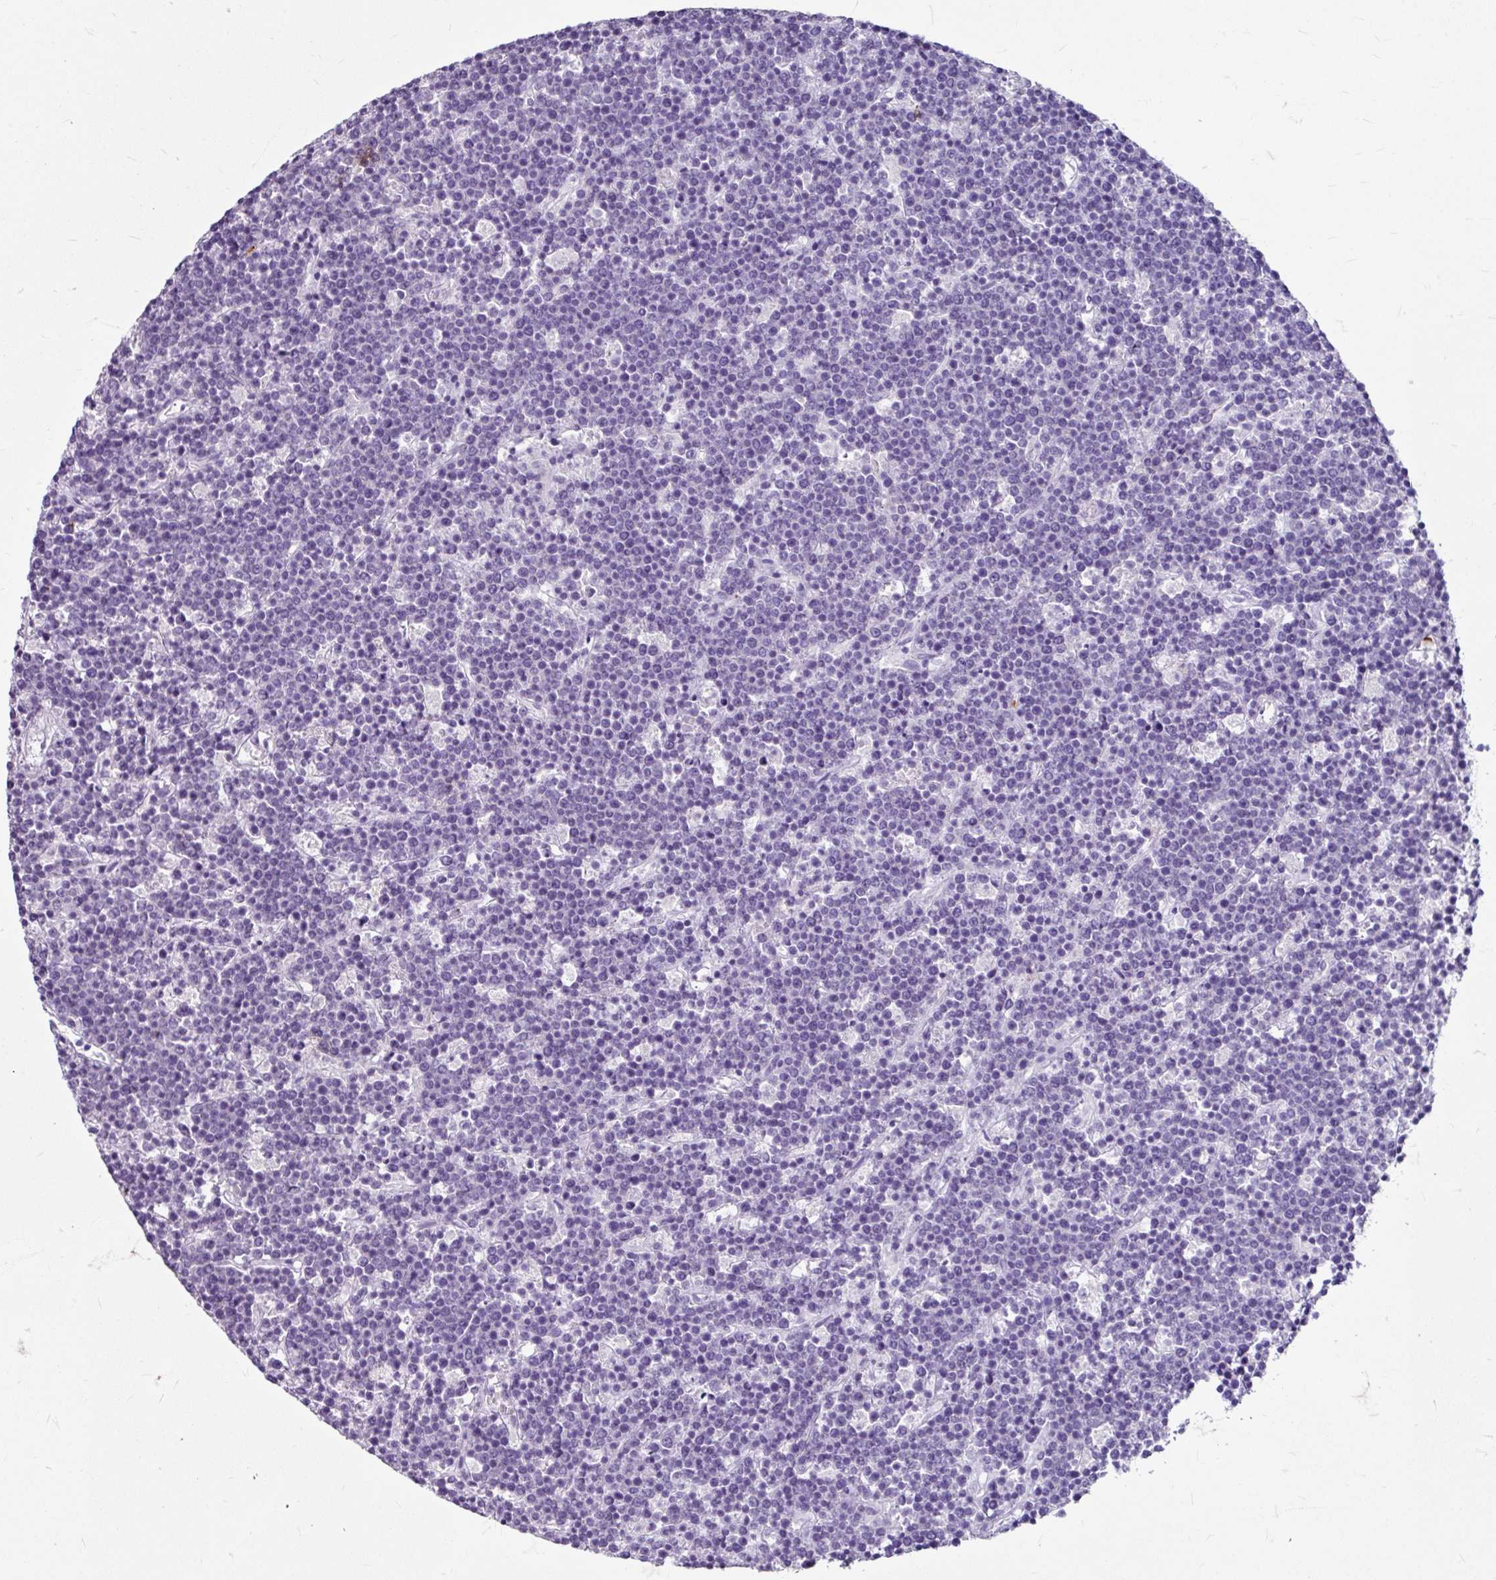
{"staining": {"intensity": "negative", "quantity": "none", "location": "none"}, "tissue": "lymphoma", "cell_type": "Tumor cells", "image_type": "cancer", "snomed": [{"axis": "morphology", "description": "Malignant lymphoma, non-Hodgkin's type, High grade"}, {"axis": "topography", "description": "Ovary"}], "caption": "Immunohistochemistry (IHC) histopathology image of neoplastic tissue: malignant lymphoma, non-Hodgkin's type (high-grade) stained with DAB (3,3'-diaminobenzidine) demonstrates no significant protein expression in tumor cells. (DAB immunohistochemistry (IHC) visualized using brightfield microscopy, high magnification).", "gene": "ANKRD1", "patient": {"sex": "female", "age": 56}}